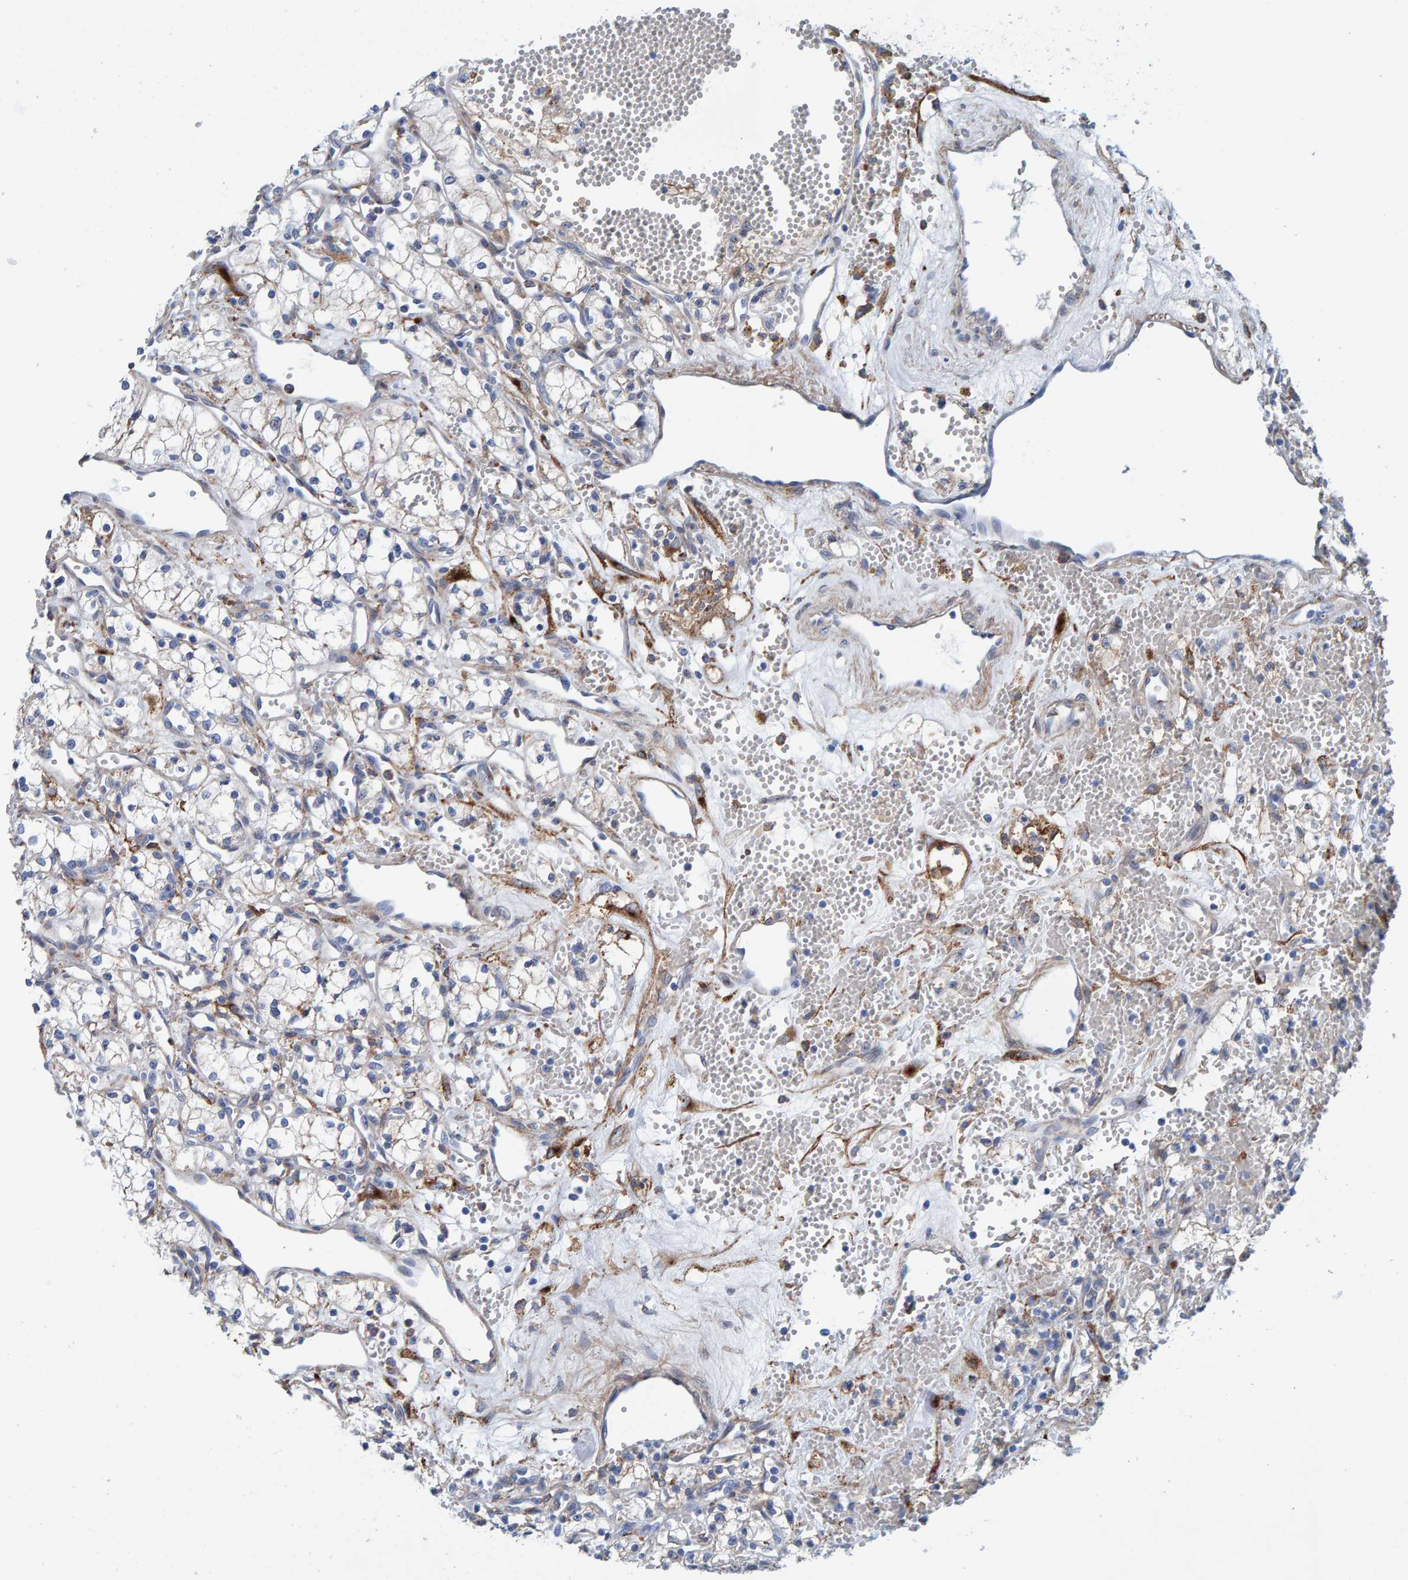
{"staining": {"intensity": "negative", "quantity": "none", "location": "none"}, "tissue": "renal cancer", "cell_type": "Tumor cells", "image_type": "cancer", "snomed": [{"axis": "morphology", "description": "Adenocarcinoma, NOS"}, {"axis": "topography", "description": "Kidney"}], "caption": "DAB immunohistochemical staining of human renal cancer shows no significant positivity in tumor cells. Nuclei are stained in blue.", "gene": "LRP1", "patient": {"sex": "male", "age": 59}}